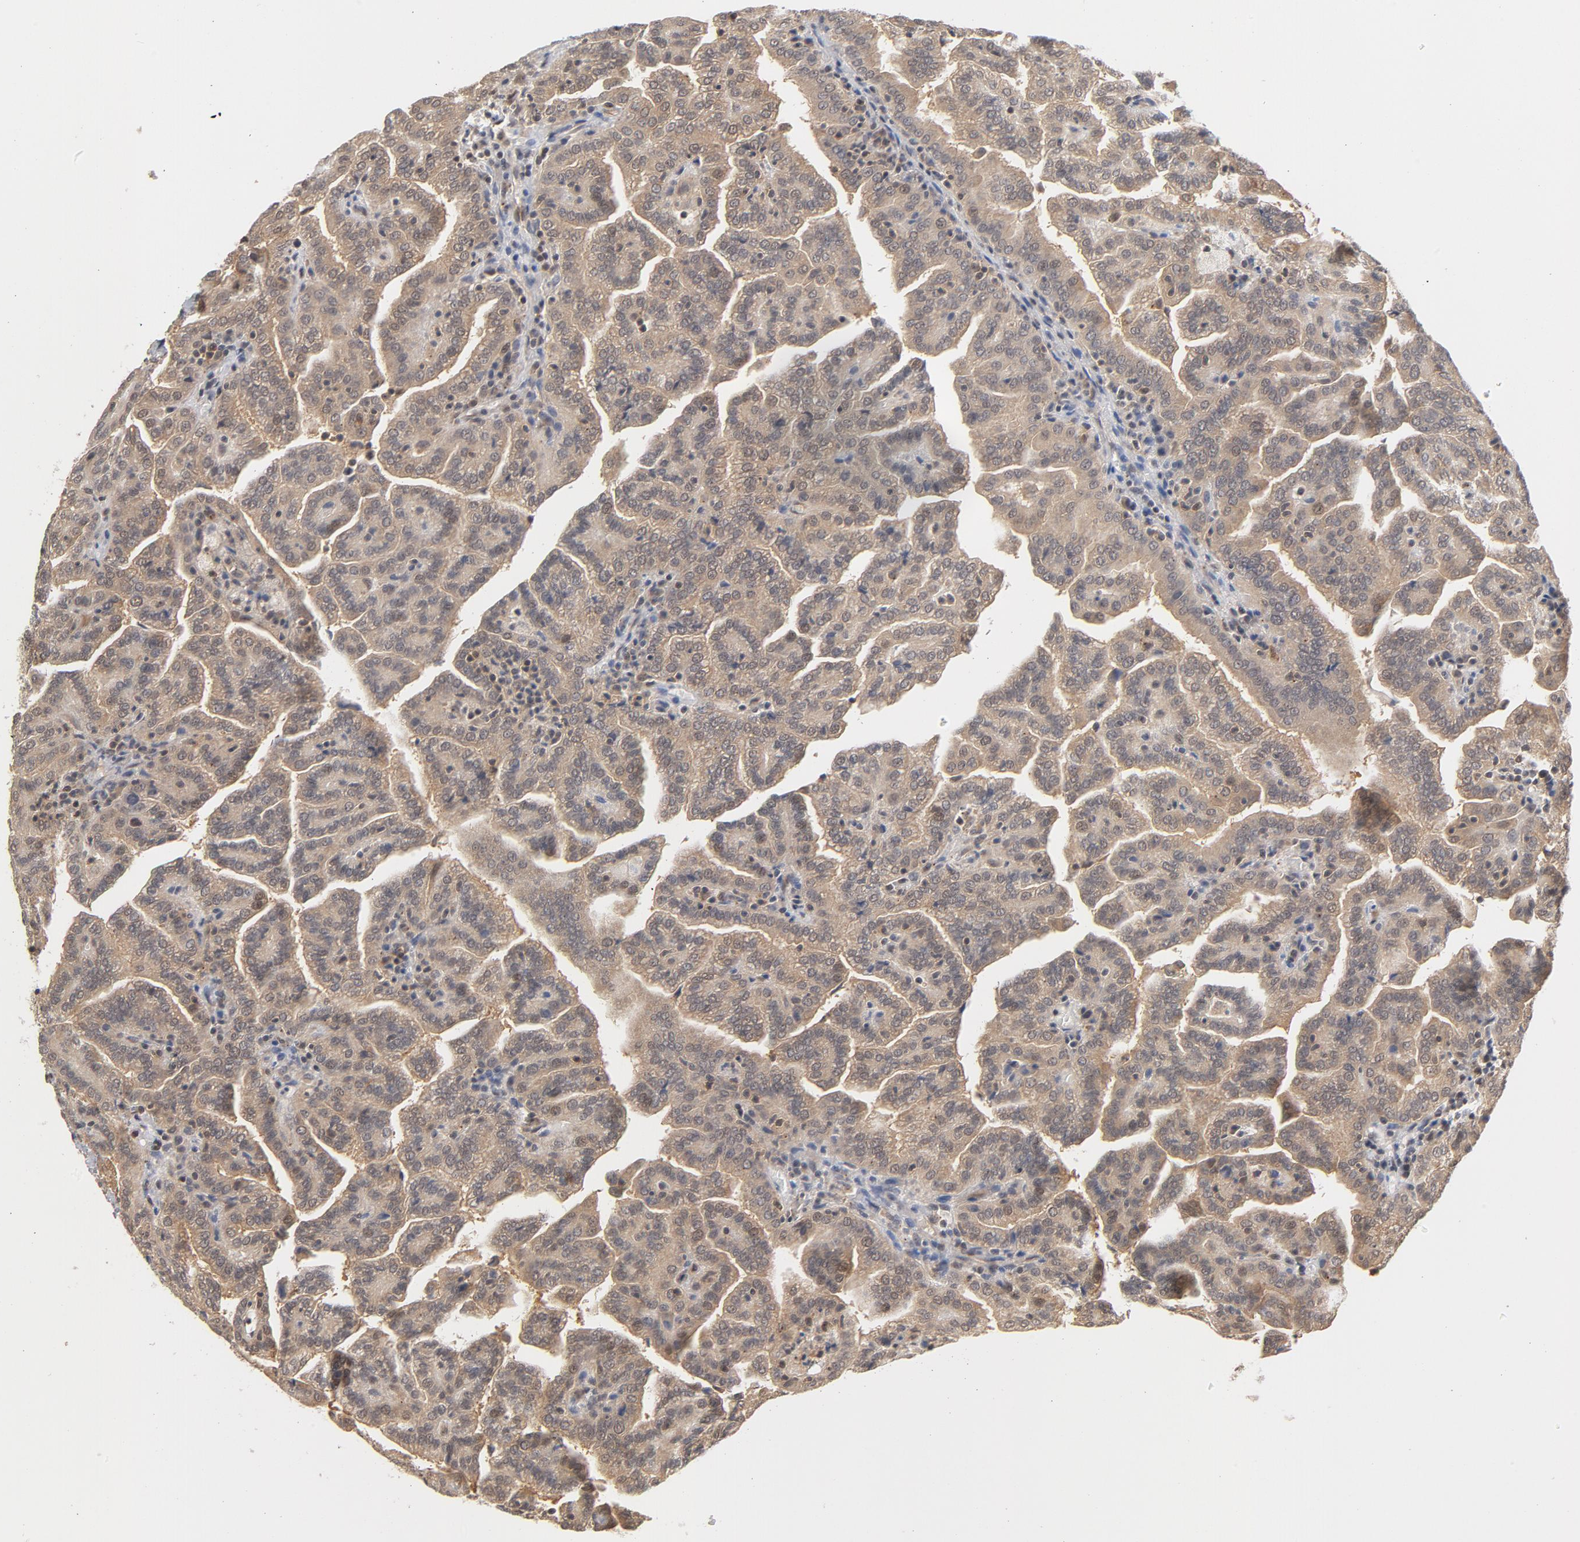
{"staining": {"intensity": "moderate", "quantity": ">75%", "location": "cytoplasmic/membranous"}, "tissue": "renal cancer", "cell_type": "Tumor cells", "image_type": "cancer", "snomed": [{"axis": "morphology", "description": "Adenocarcinoma, NOS"}, {"axis": "topography", "description": "Kidney"}], "caption": "DAB (3,3'-diaminobenzidine) immunohistochemical staining of human renal cancer (adenocarcinoma) displays moderate cytoplasmic/membranous protein positivity in approximately >75% of tumor cells. The protein of interest is stained brown, and the nuclei are stained in blue (DAB (3,3'-diaminobenzidine) IHC with brightfield microscopy, high magnification).", "gene": "CDC37", "patient": {"sex": "male", "age": 61}}